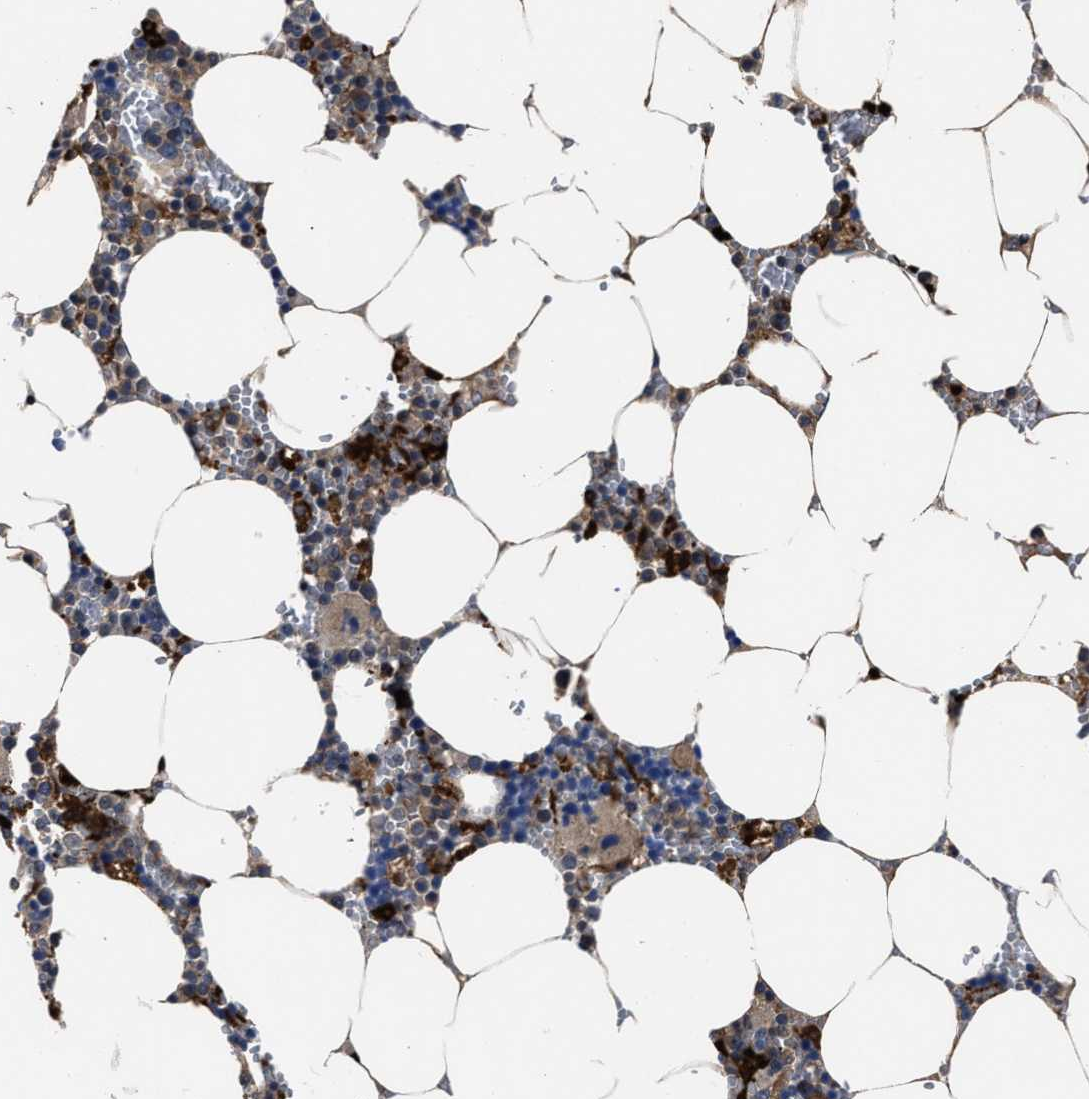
{"staining": {"intensity": "weak", "quantity": "25%-75%", "location": "cytoplasmic/membranous"}, "tissue": "bone marrow", "cell_type": "Hematopoietic cells", "image_type": "normal", "snomed": [{"axis": "morphology", "description": "Normal tissue, NOS"}, {"axis": "topography", "description": "Bone marrow"}], "caption": "This is a photomicrograph of immunohistochemistry staining of unremarkable bone marrow, which shows weak staining in the cytoplasmic/membranous of hematopoietic cells.", "gene": "RSBN1L", "patient": {"sex": "male", "age": 70}}